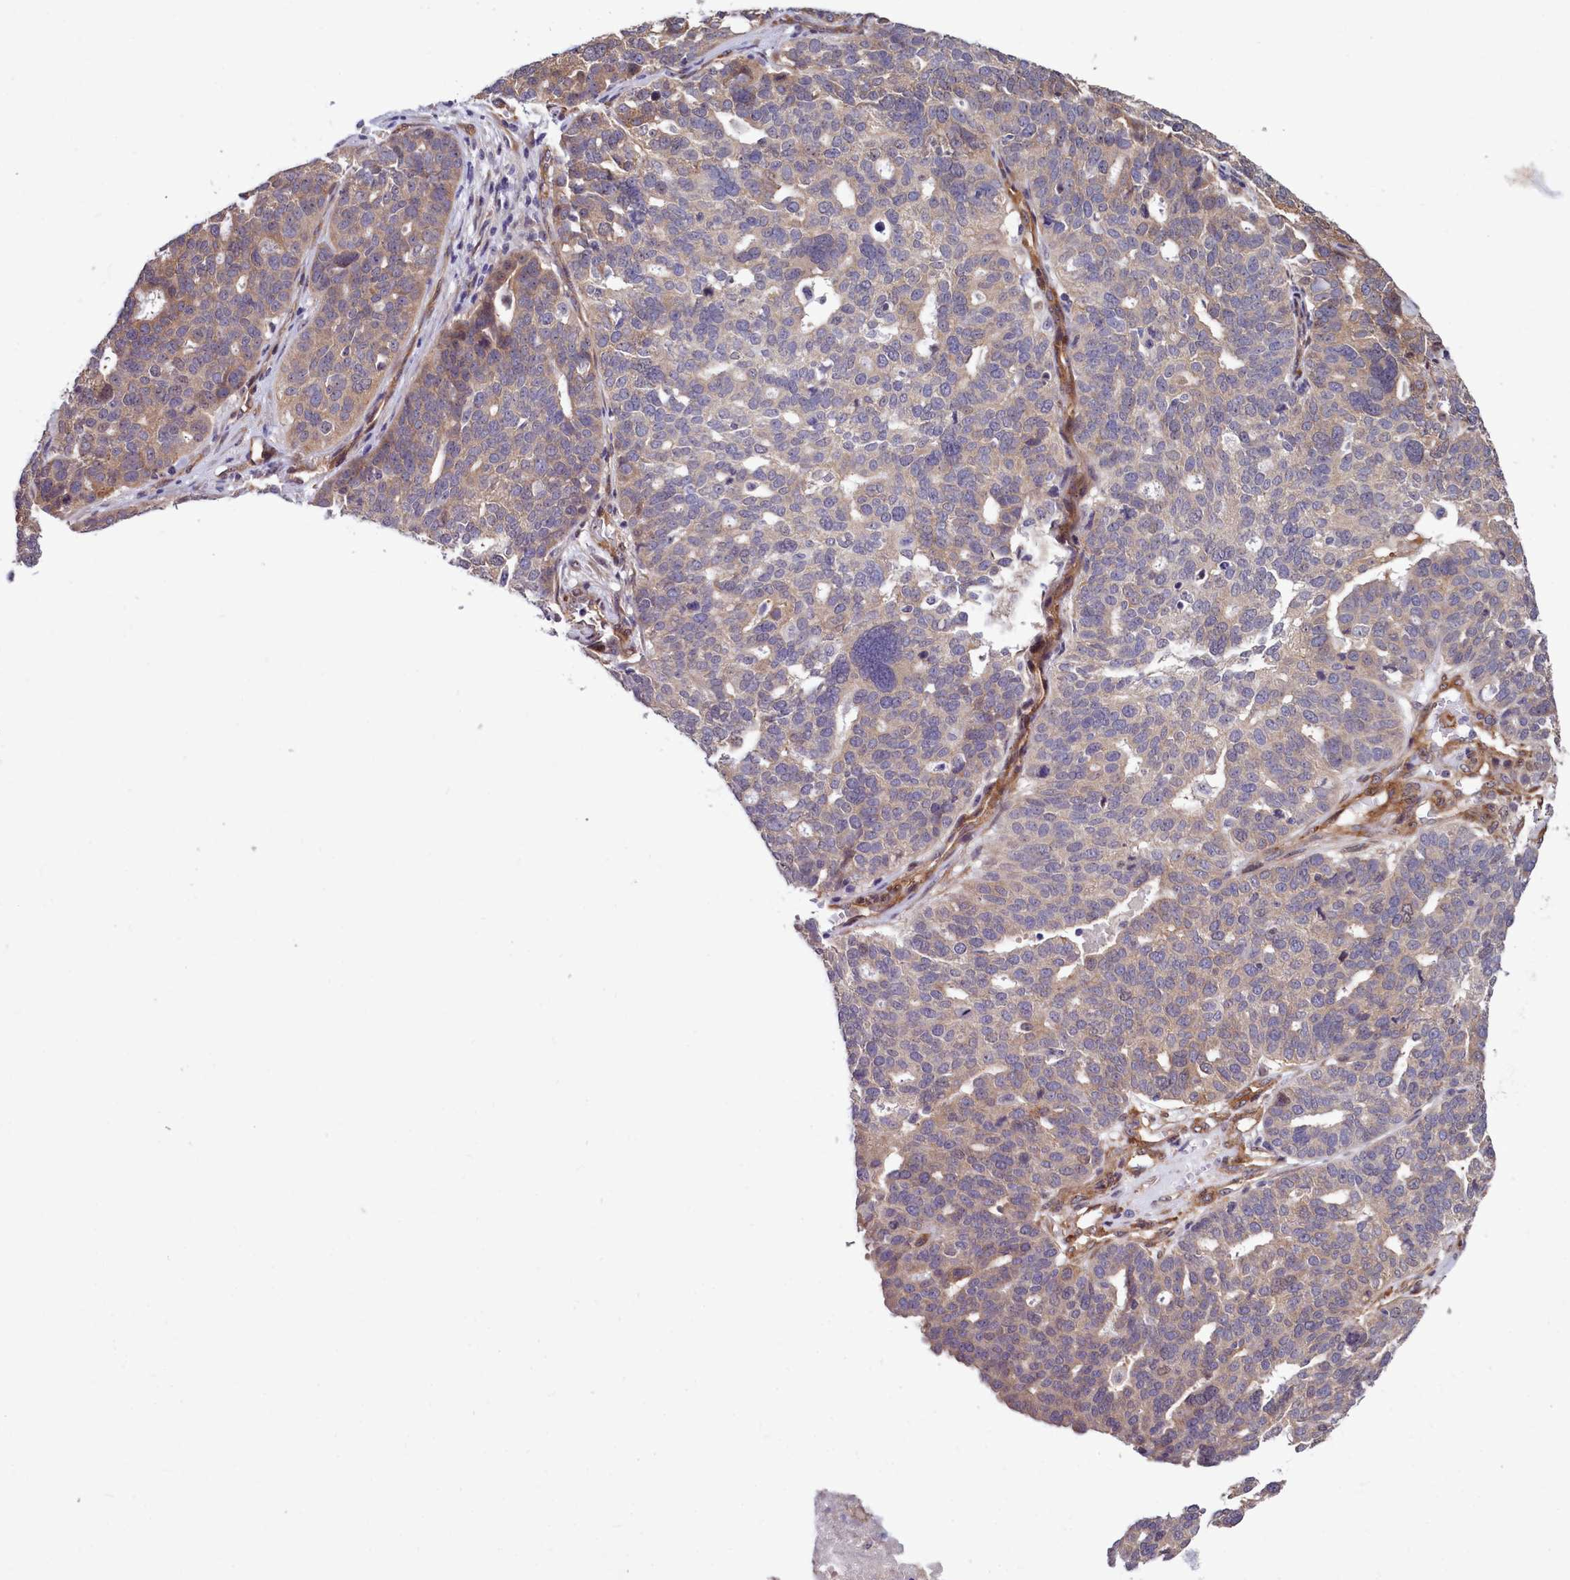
{"staining": {"intensity": "weak", "quantity": "25%-75%", "location": "cytoplasmic/membranous"}, "tissue": "ovarian cancer", "cell_type": "Tumor cells", "image_type": "cancer", "snomed": [{"axis": "morphology", "description": "Cystadenocarcinoma, serous, NOS"}, {"axis": "topography", "description": "Ovary"}], "caption": "A brown stain shows weak cytoplasmic/membranous expression of a protein in human ovarian cancer (serous cystadenocarcinoma) tumor cells.", "gene": "BCAR1", "patient": {"sex": "female", "age": 59}}